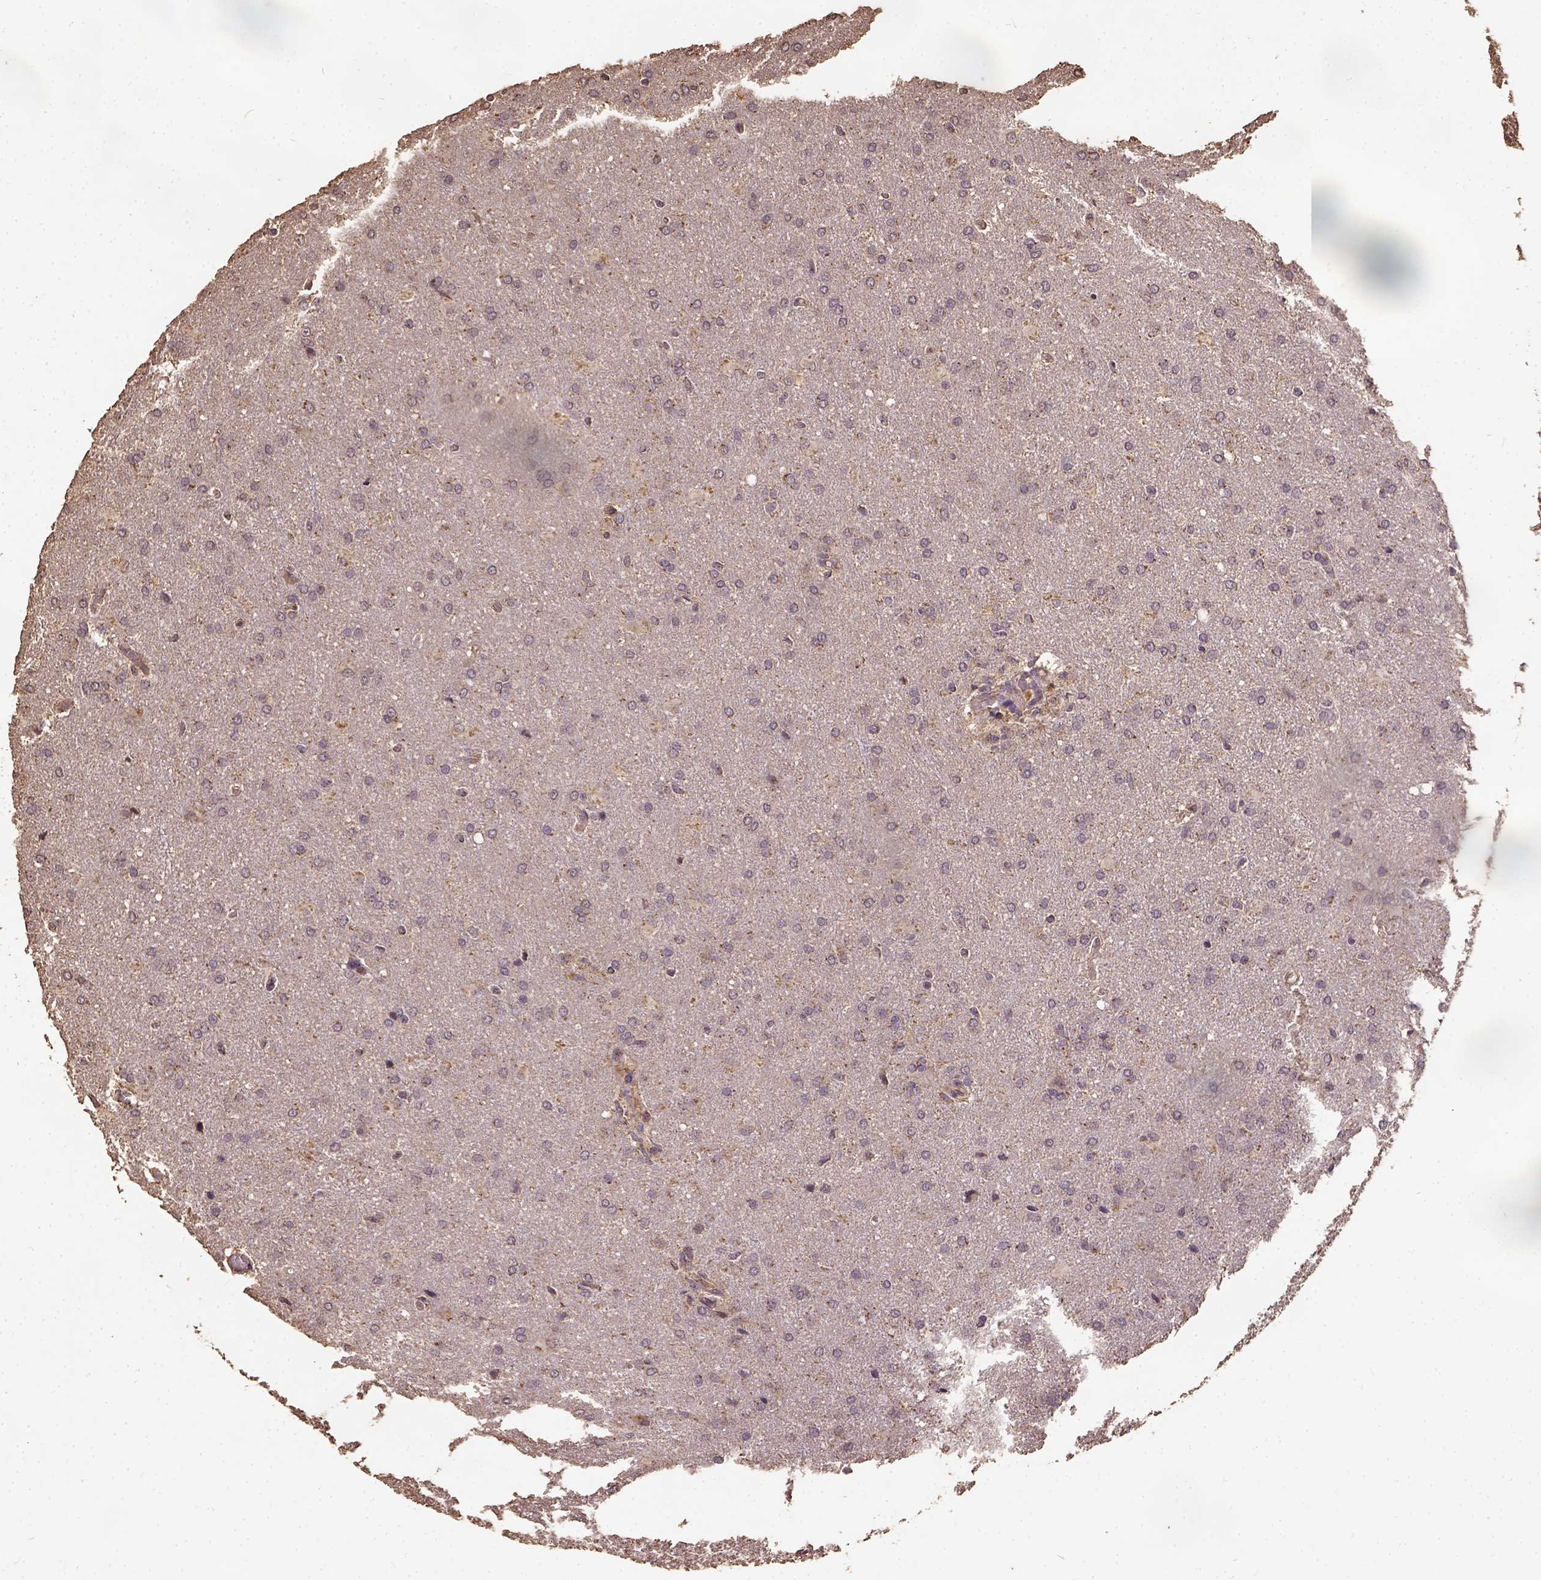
{"staining": {"intensity": "moderate", "quantity": "<25%", "location": "cytoplasmic/membranous"}, "tissue": "glioma", "cell_type": "Tumor cells", "image_type": "cancer", "snomed": [{"axis": "morphology", "description": "Glioma, malignant, High grade"}, {"axis": "topography", "description": "Brain"}], "caption": "A low amount of moderate cytoplasmic/membranous staining is seen in about <25% of tumor cells in malignant glioma (high-grade) tissue.", "gene": "ATP1B3", "patient": {"sex": "male", "age": 68}}